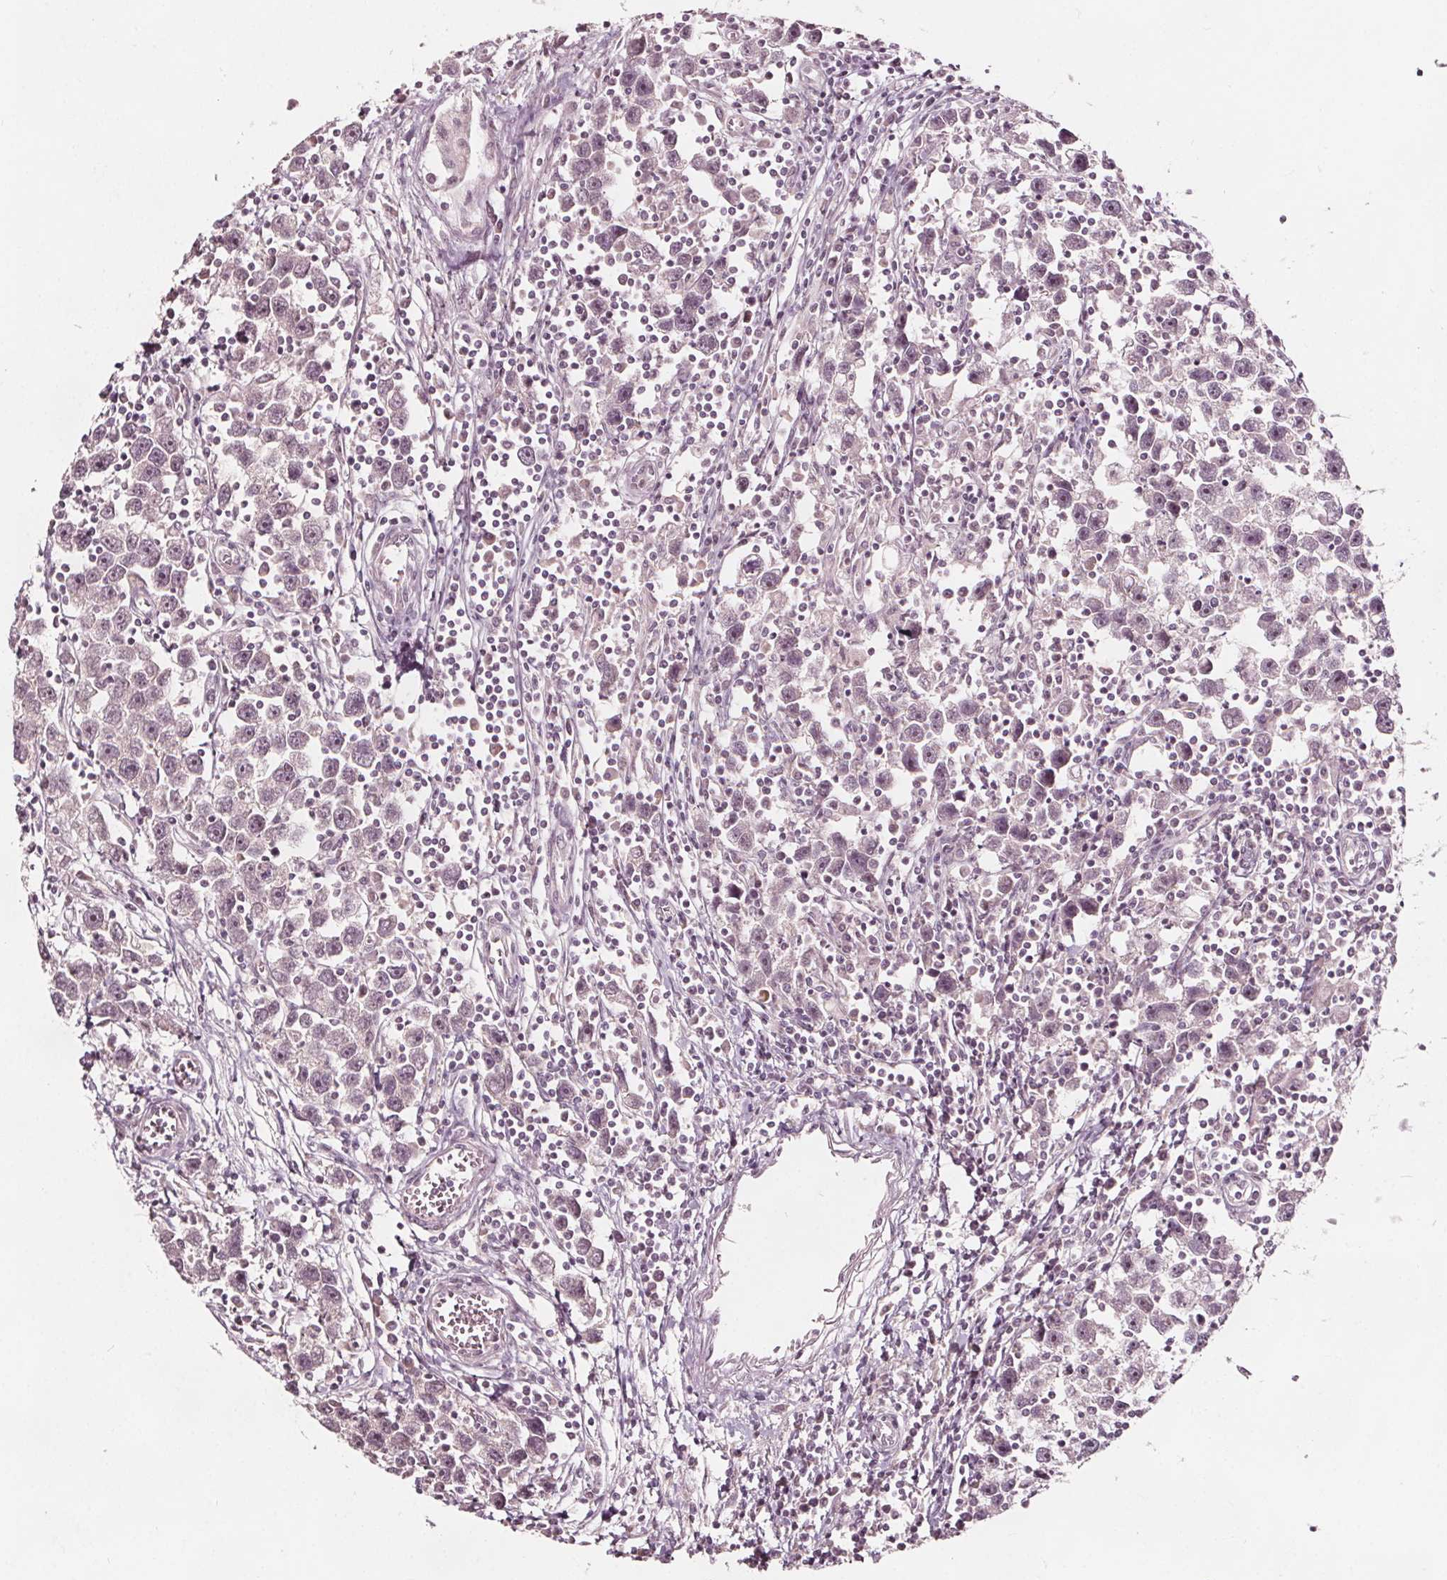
{"staining": {"intensity": "negative", "quantity": "none", "location": "none"}, "tissue": "testis cancer", "cell_type": "Tumor cells", "image_type": "cancer", "snomed": [{"axis": "morphology", "description": "Seminoma, NOS"}, {"axis": "topography", "description": "Testis"}], "caption": "An image of seminoma (testis) stained for a protein exhibits no brown staining in tumor cells.", "gene": "NPC1L1", "patient": {"sex": "male", "age": 30}}